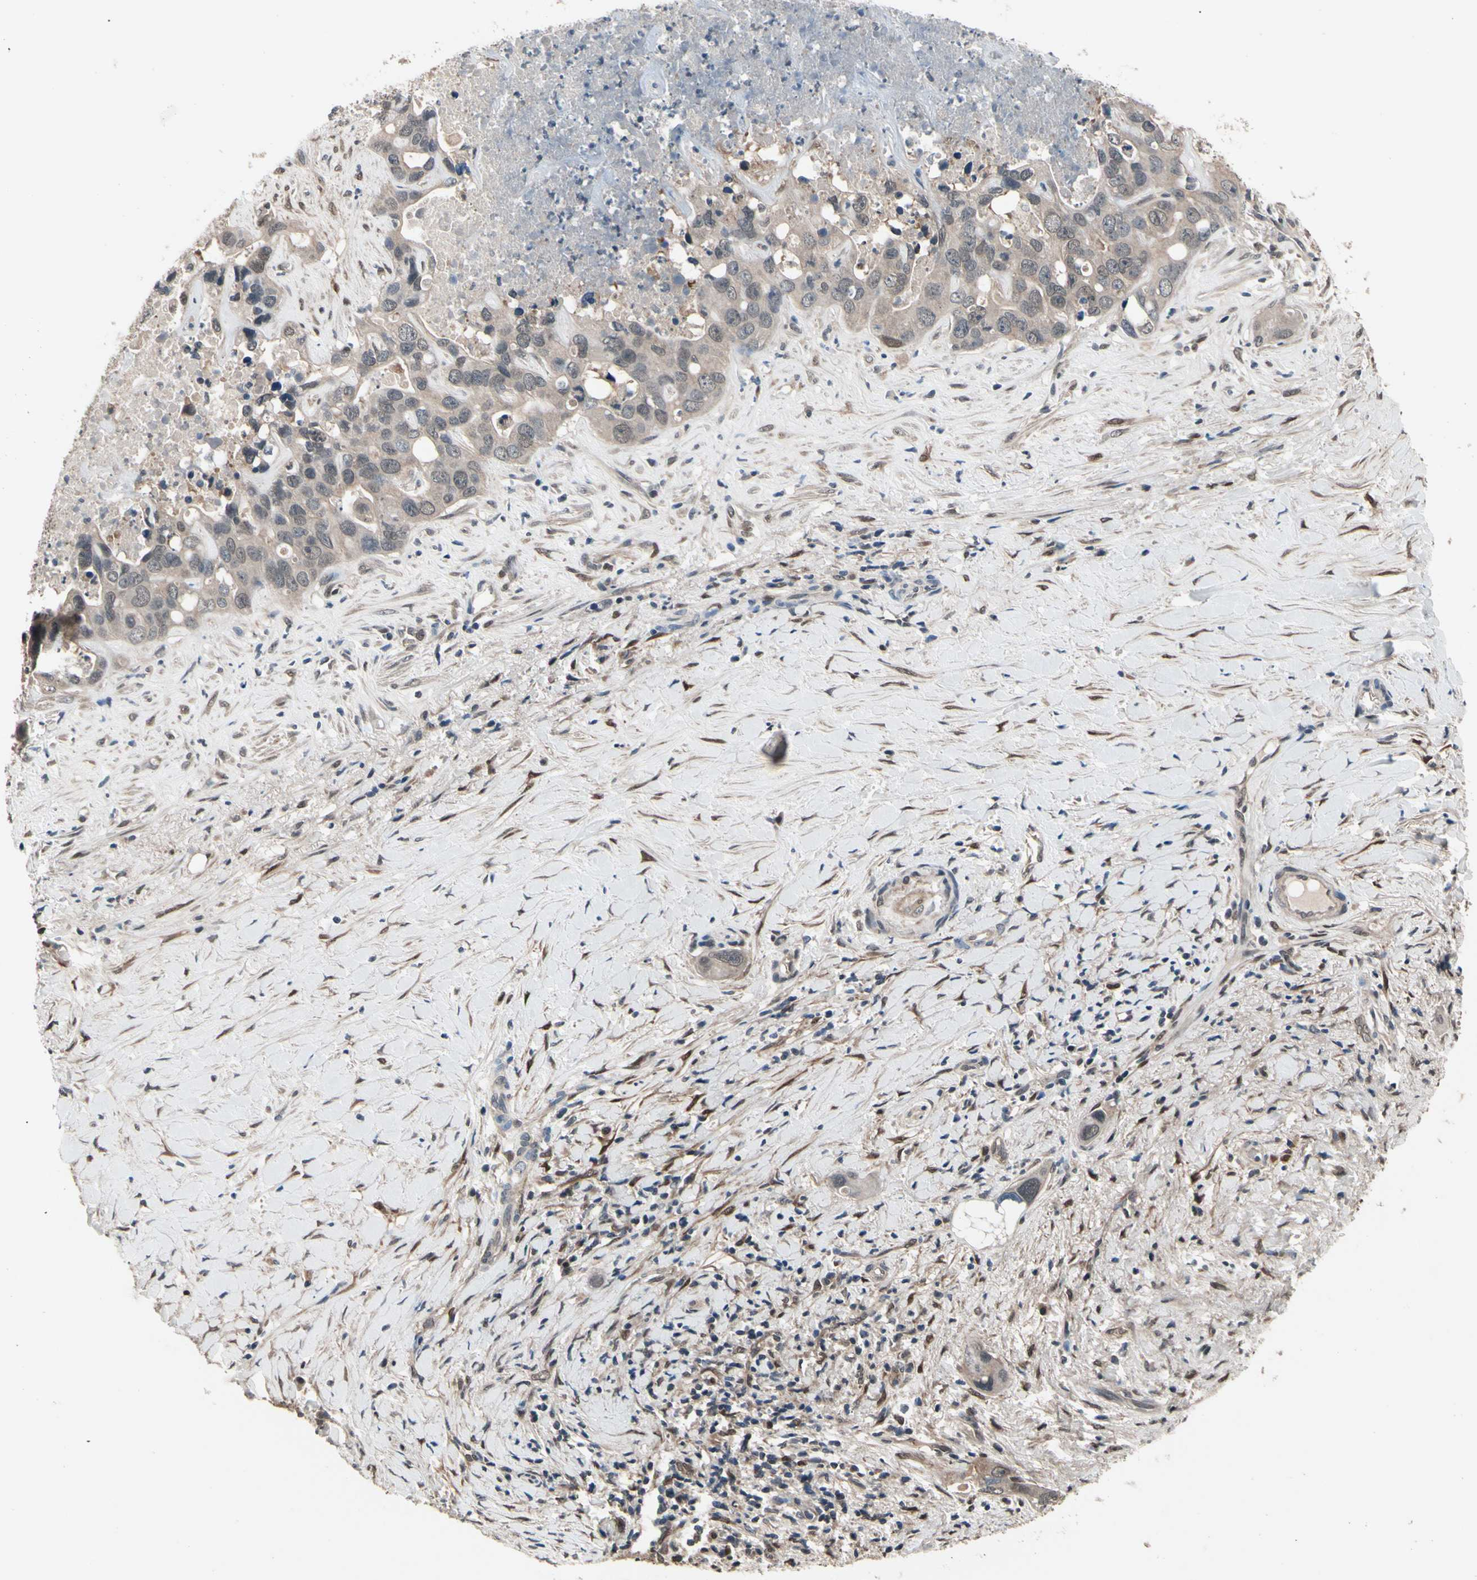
{"staining": {"intensity": "weak", "quantity": "25%-75%", "location": "cytoplasmic/membranous"}, "tissue": "liver cancer", "cell_type": "Tumor cells", "image_type": "cancer", "snomed": [{"axis": "morphology", "description": "Cholangiocarcinoma"}, {"axis": "topography", "description": "Liver"}], "caption": "Weak cytoplasmic/membranous positivity for a protein is present in about 25%-75% of tumor cells of liver cancer (cholangiocarcinoma) using immunohistochemistry (IHC).", "gene": "PRDX6", "patient": {"sex": "female", "age": 65}}